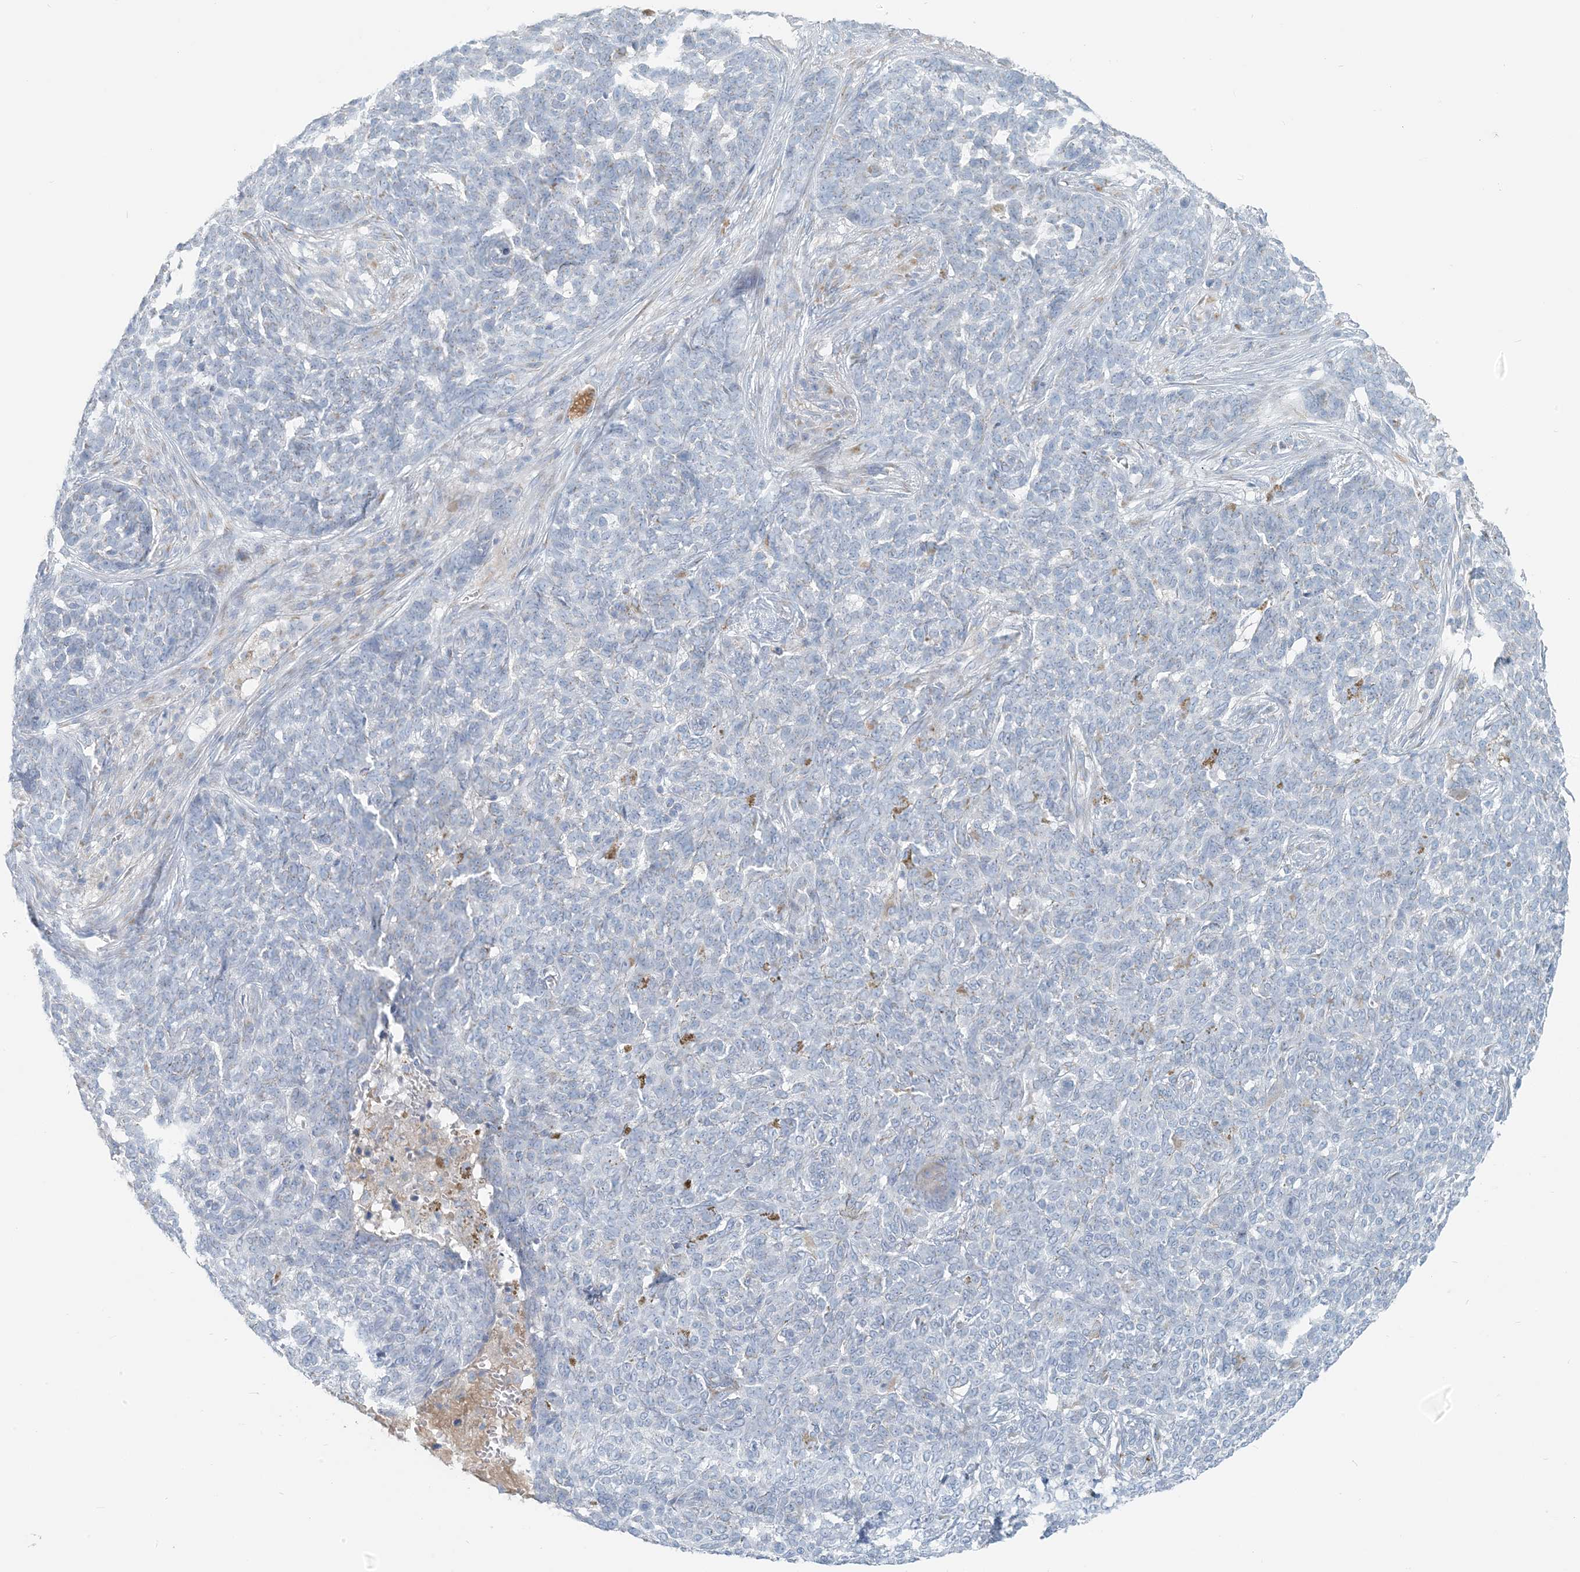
{"staining": {"intensity": "negative", "quantity": "none", "location": "none"}, "tissue": "skin cancer", "cell_type": "Tumor cells", "image_type": "cancer", "snomed": [{"axis": "morphology", "description": "Basal cell carcinoma"}, {"axis": "topography", "description": "Skin"}], "caption": "IHC of skin cancer demonstrates no staining in tumor cells.", "gene": "SCML1", "patient": {"sex": "male", "age": 85}}